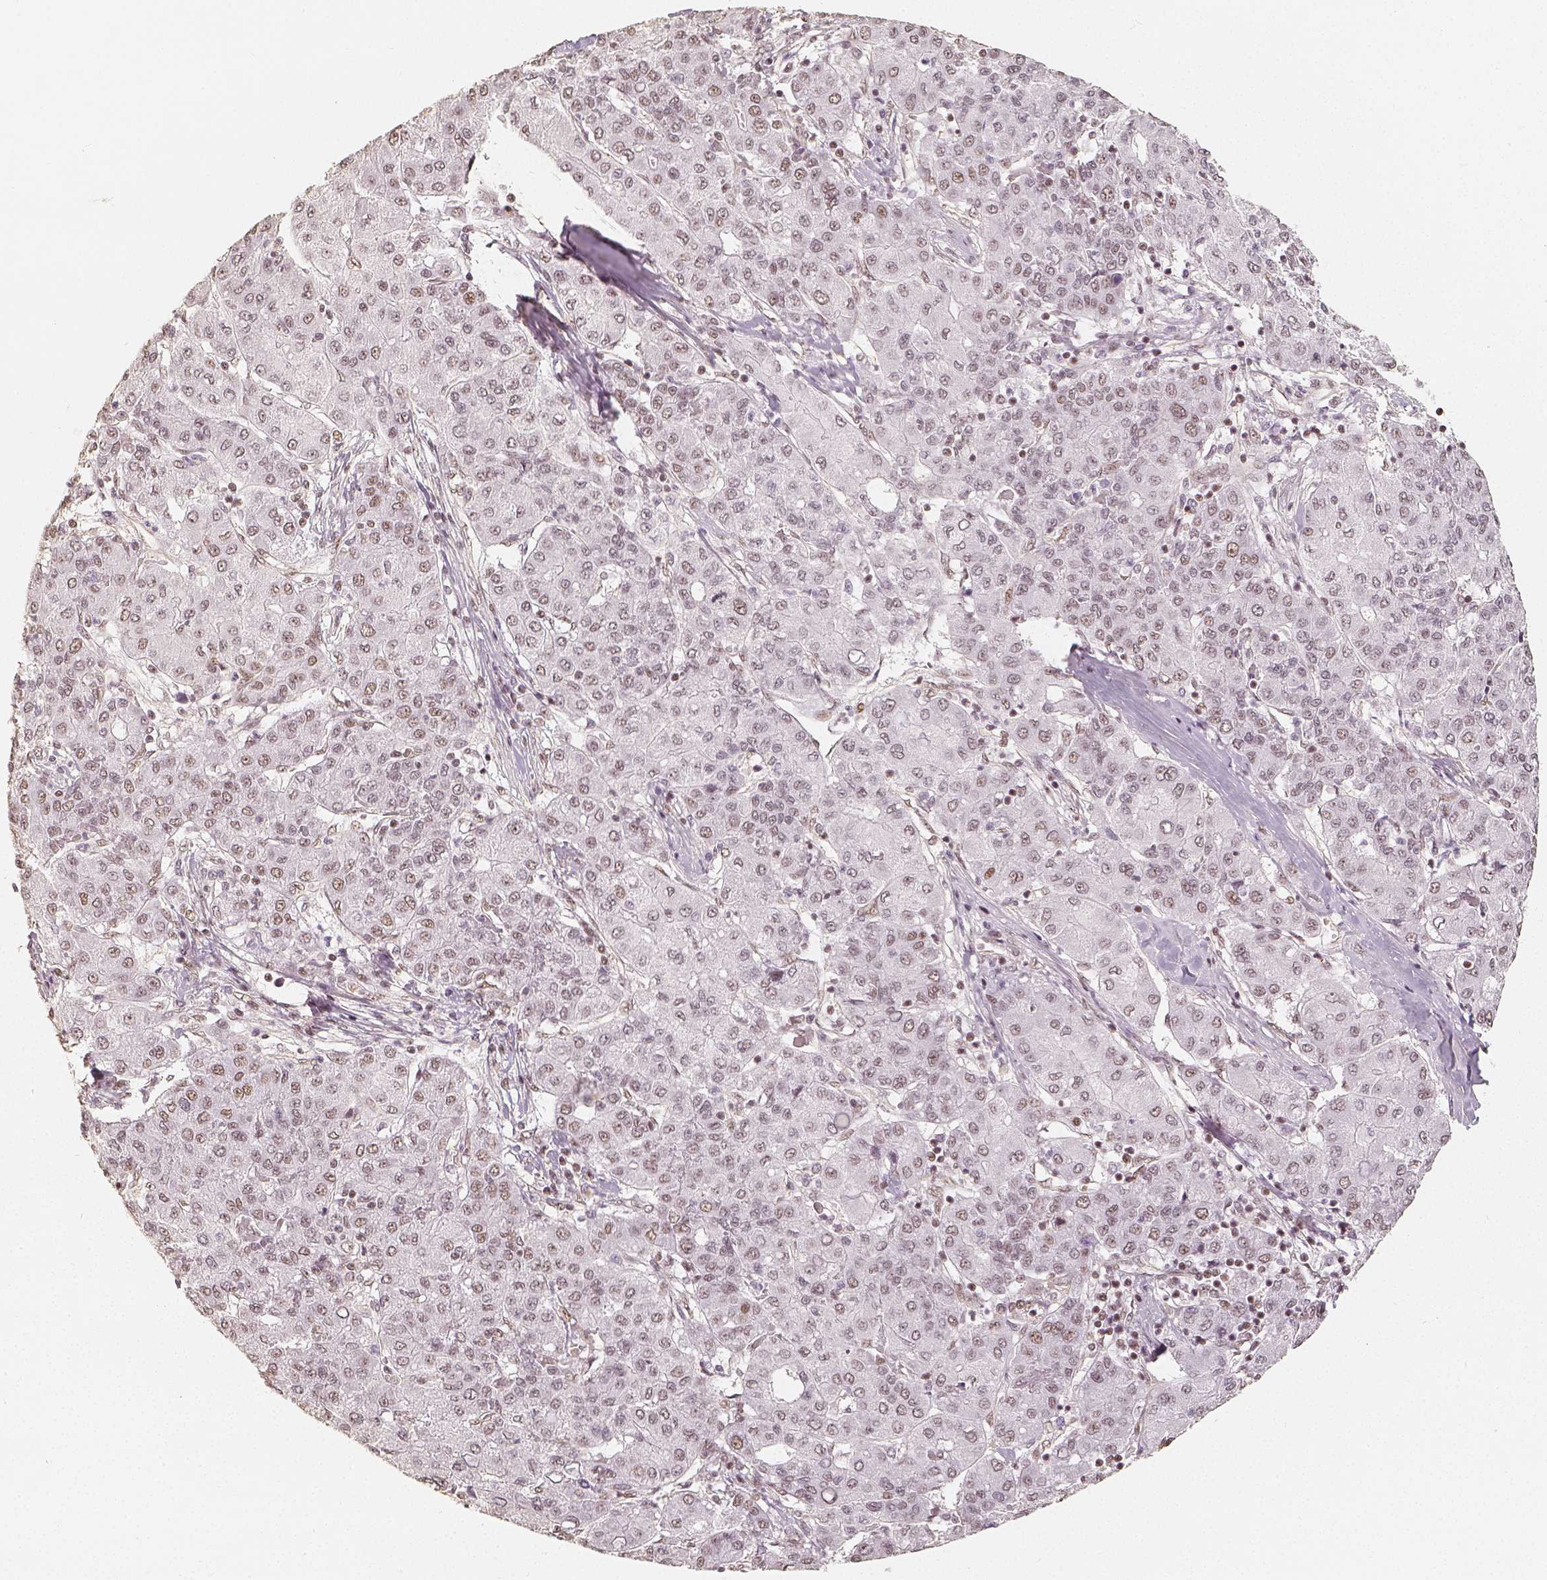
{"staining": {"intensity": "weak", "quantity": "25%-75%", "location": "nuclear"}, "tissue": "liver cancer", "cell_type": "Tumor cells", "image_type": "cancer", "snomed": [{"axis": "morphology", "description": "Carcinoma, Hepatocellular, NOS"}, {"axis": "topography", "description": "Liver"}], "caption": "This is an image of immunohistochemistry (IHC) staining of liver hepatocellular carcinoma, which shows weak expression in the nuclear of tumor cells.", "gene": "HDAC1", "patient": {"sex": "male", "age": 65}}